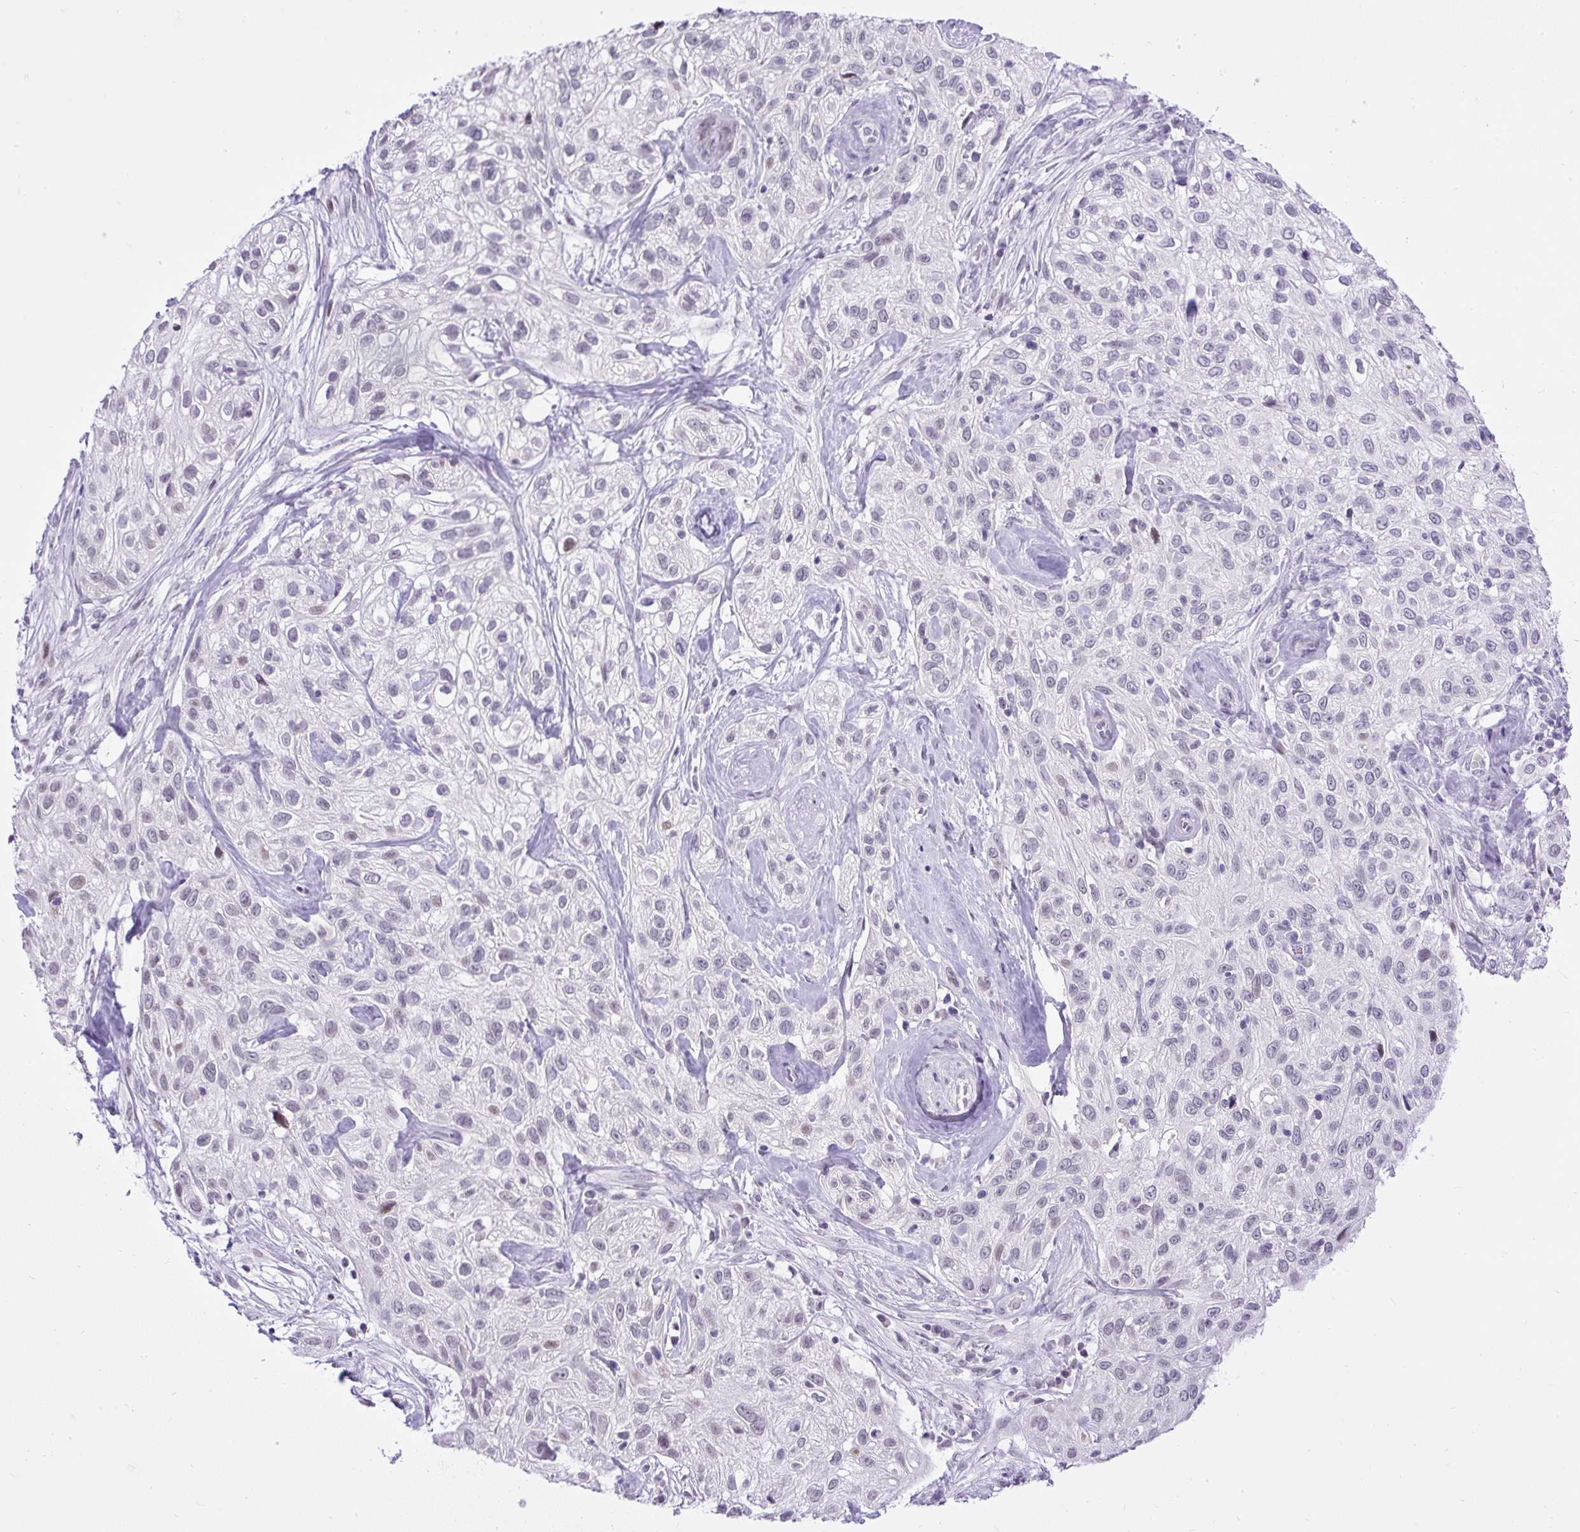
{"staining": {"intensity": "weak", "quantity": "<25%", "location": "nuclear"}, "tissue": "skin cancer", "cell_type": "Tumor cells", "image_type": "cancer", "snomed": [{"axis": "morphology", "description": "Squamous cell carcinoma, NOS"}, {"axis": "topography", "description": "Skin"}], "caption": "Immunohistochemical staining of human skin cancer displays no significant expression in tumor cells.", "gene": "WNT10B", "patient": {"sex": "male", "age": 82}}